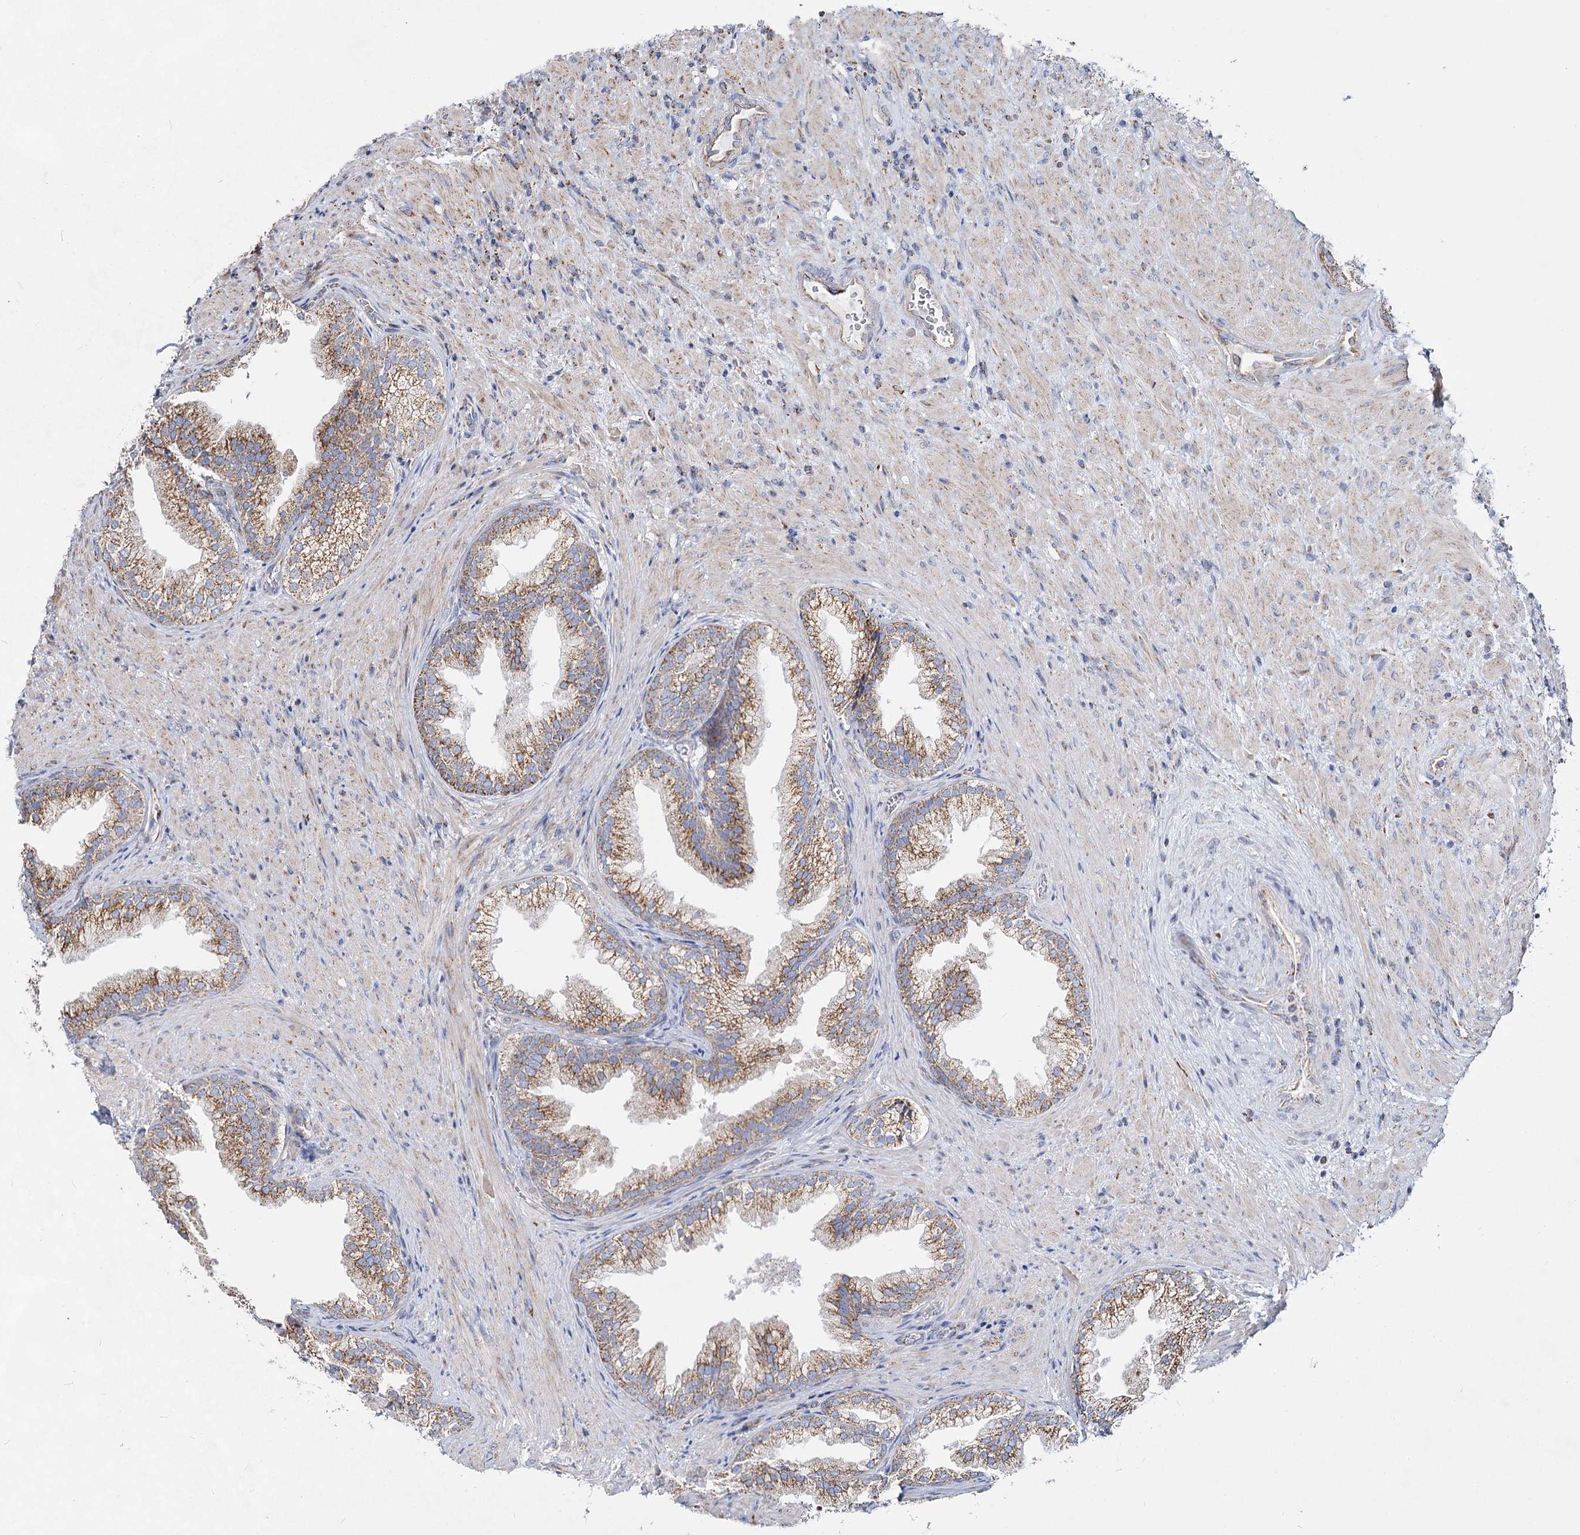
{"staining": {"intensity": "moderate", "quantity": ">75%", "location": "cytoplasmic/membranous"}, "tissue": "prostate", "cell_type": "Glandular cells", "image_type": "normal", "snomed": [{"axis": "morphology", "description": "Normal tissue, NOS"}, {"axis": "topography", "description": "Prostate"}], "caption": "About >75% of glandular cells in normal prostate display moderate cytoplasmic/membranous protein expression as visualized by brown immunohistochemical staining.", "gene": "CCDC73", "patient": {"sex": "male", "age": 76}}